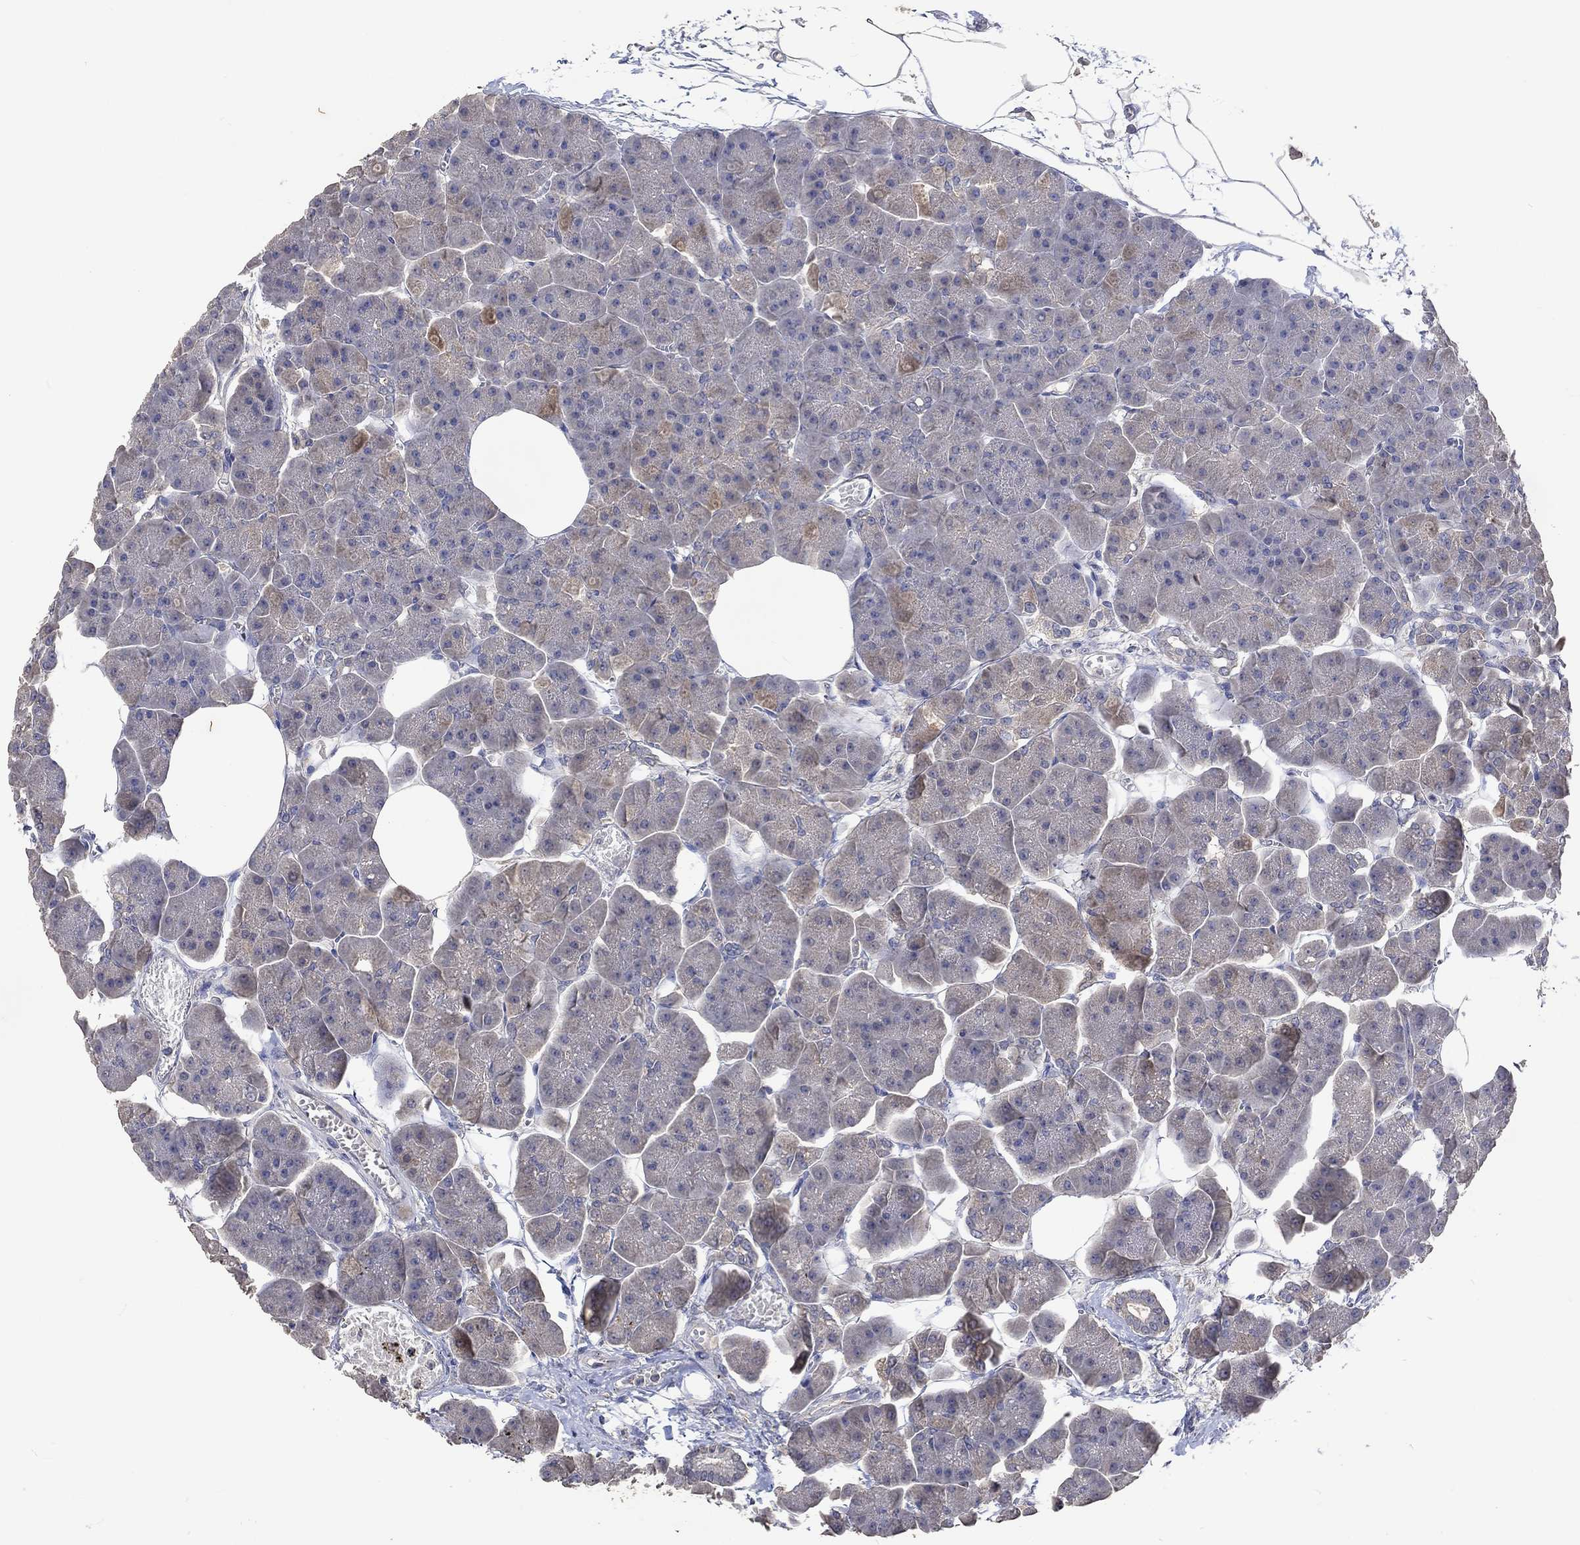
{"staining": {"intensity": "negative", "quantity": "none", "location": "none"}, "tissue": "pancreas", "cell_type": "Exocrine glandular cells", "image_type": "normal", "snomed": [{"axis": "morphology", "description": "Normal tissue, NOS"}, {"axis": "topography", "description": "Adipose tissue"}, {"axis": "topography", "description": "Pancreas"}, {"axis": "topography", "description": "Peripheral nerve tissue"}], "caption": "High power microscopy image of an immunohistochemistry micrograph of unremarkable pancreas, revealing no significant positivity in exocrine glandular cells.", "gene": "PTPN20", "patient": {"sex": "female", "age": 58}}